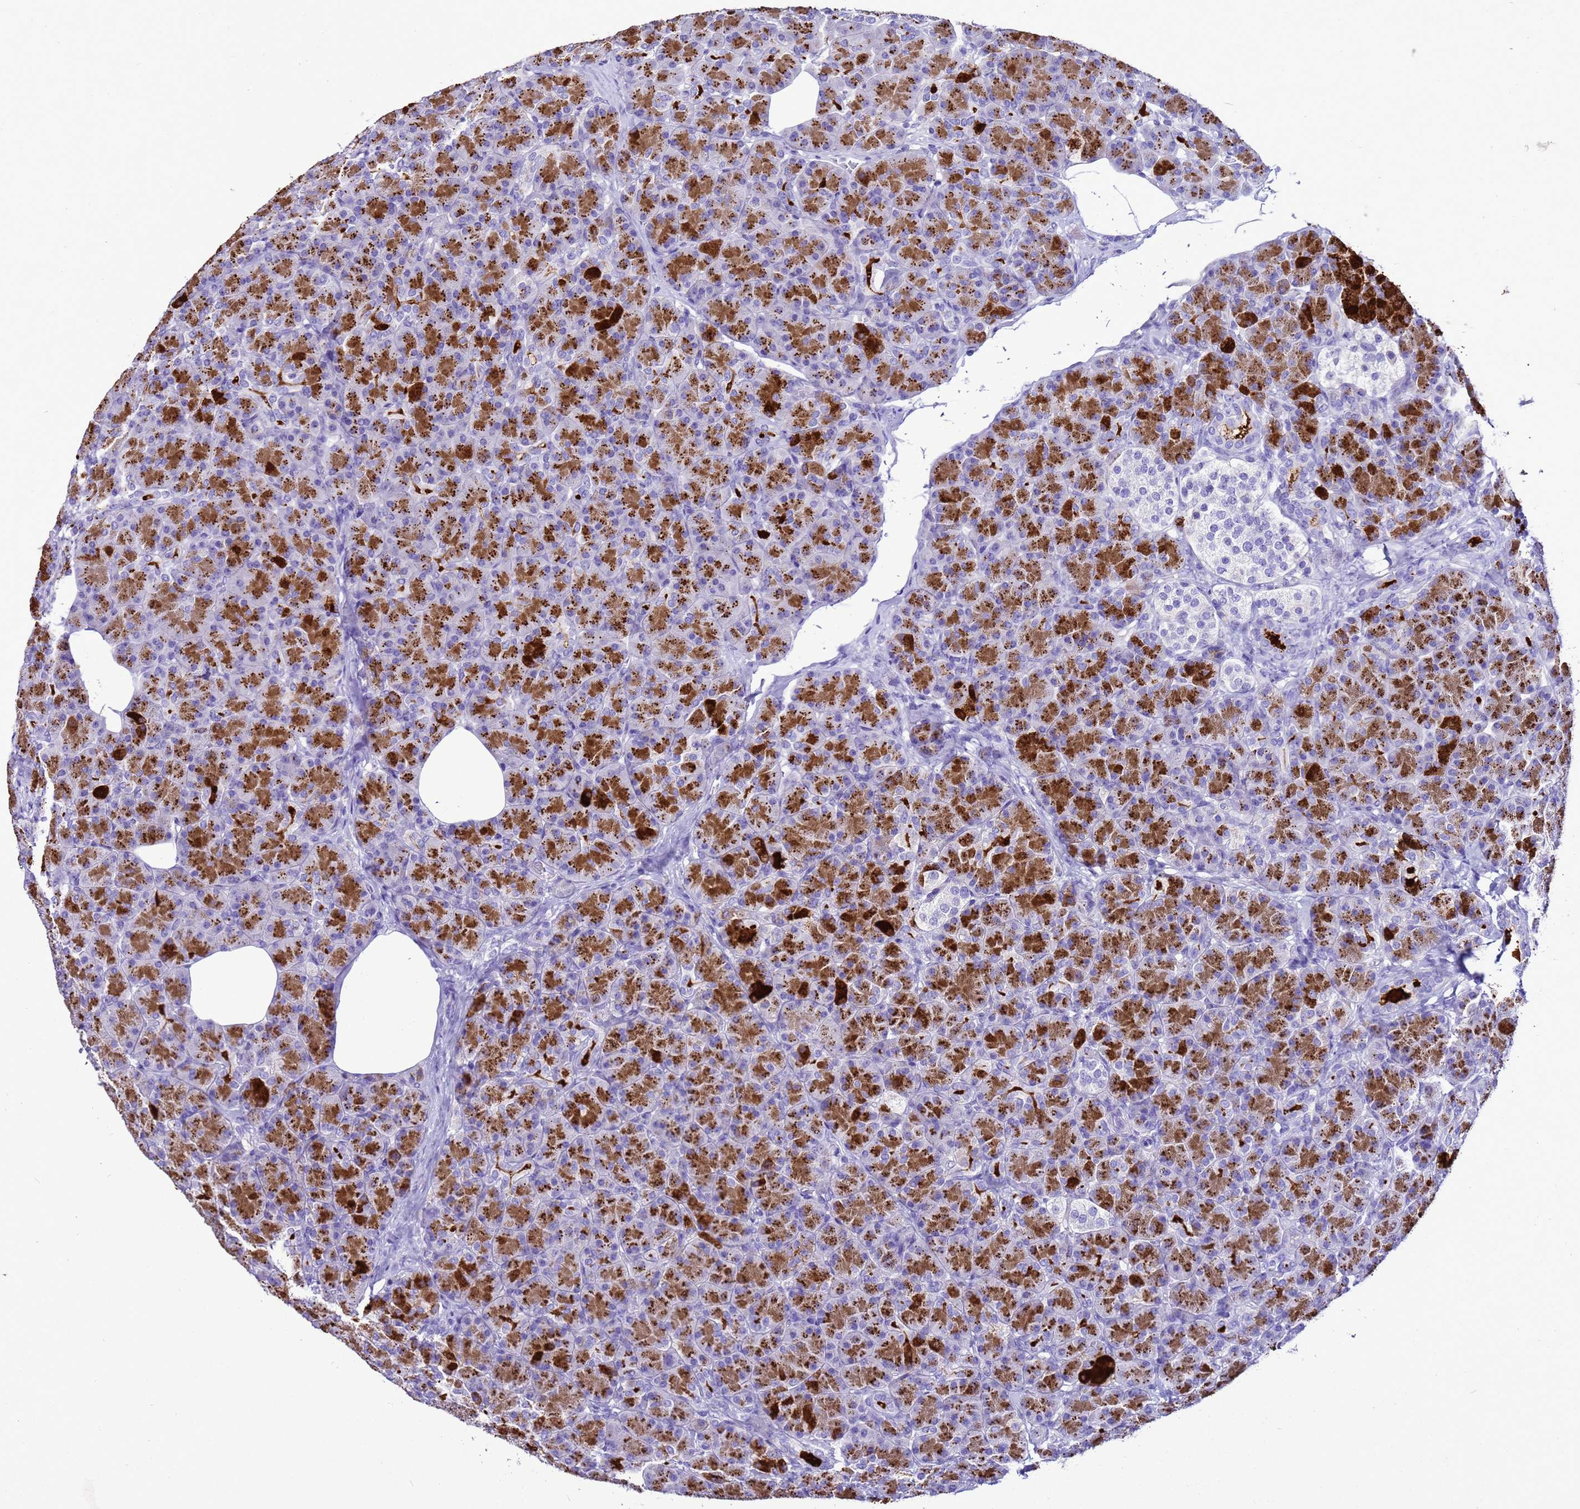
{"staining": {"intensity": "strong", "quantity": ">75%", "location": "cytoplasmic/membranous"}, "tissue": "pancreas", "cell_type": "Exocrine glandular cells", "image_type": "normal", "snomed": [{"axis": "morphology", "description": "Normal tissue, NOS"}, {"axis": "topography", "description": "Pancreas"}], "caption": "Immunohistochemical staining of unremarkable human pancreas displays strong cytoplasmic/membranous protein positivity in about >75% of exocrine glandular cells. (DAB (3,3'-diaminobenzidine) IHC, brown staining for protein, blue staining for nuclei).", "gene": "BEST2", "patient": {"sex": "female", "age": 43}}